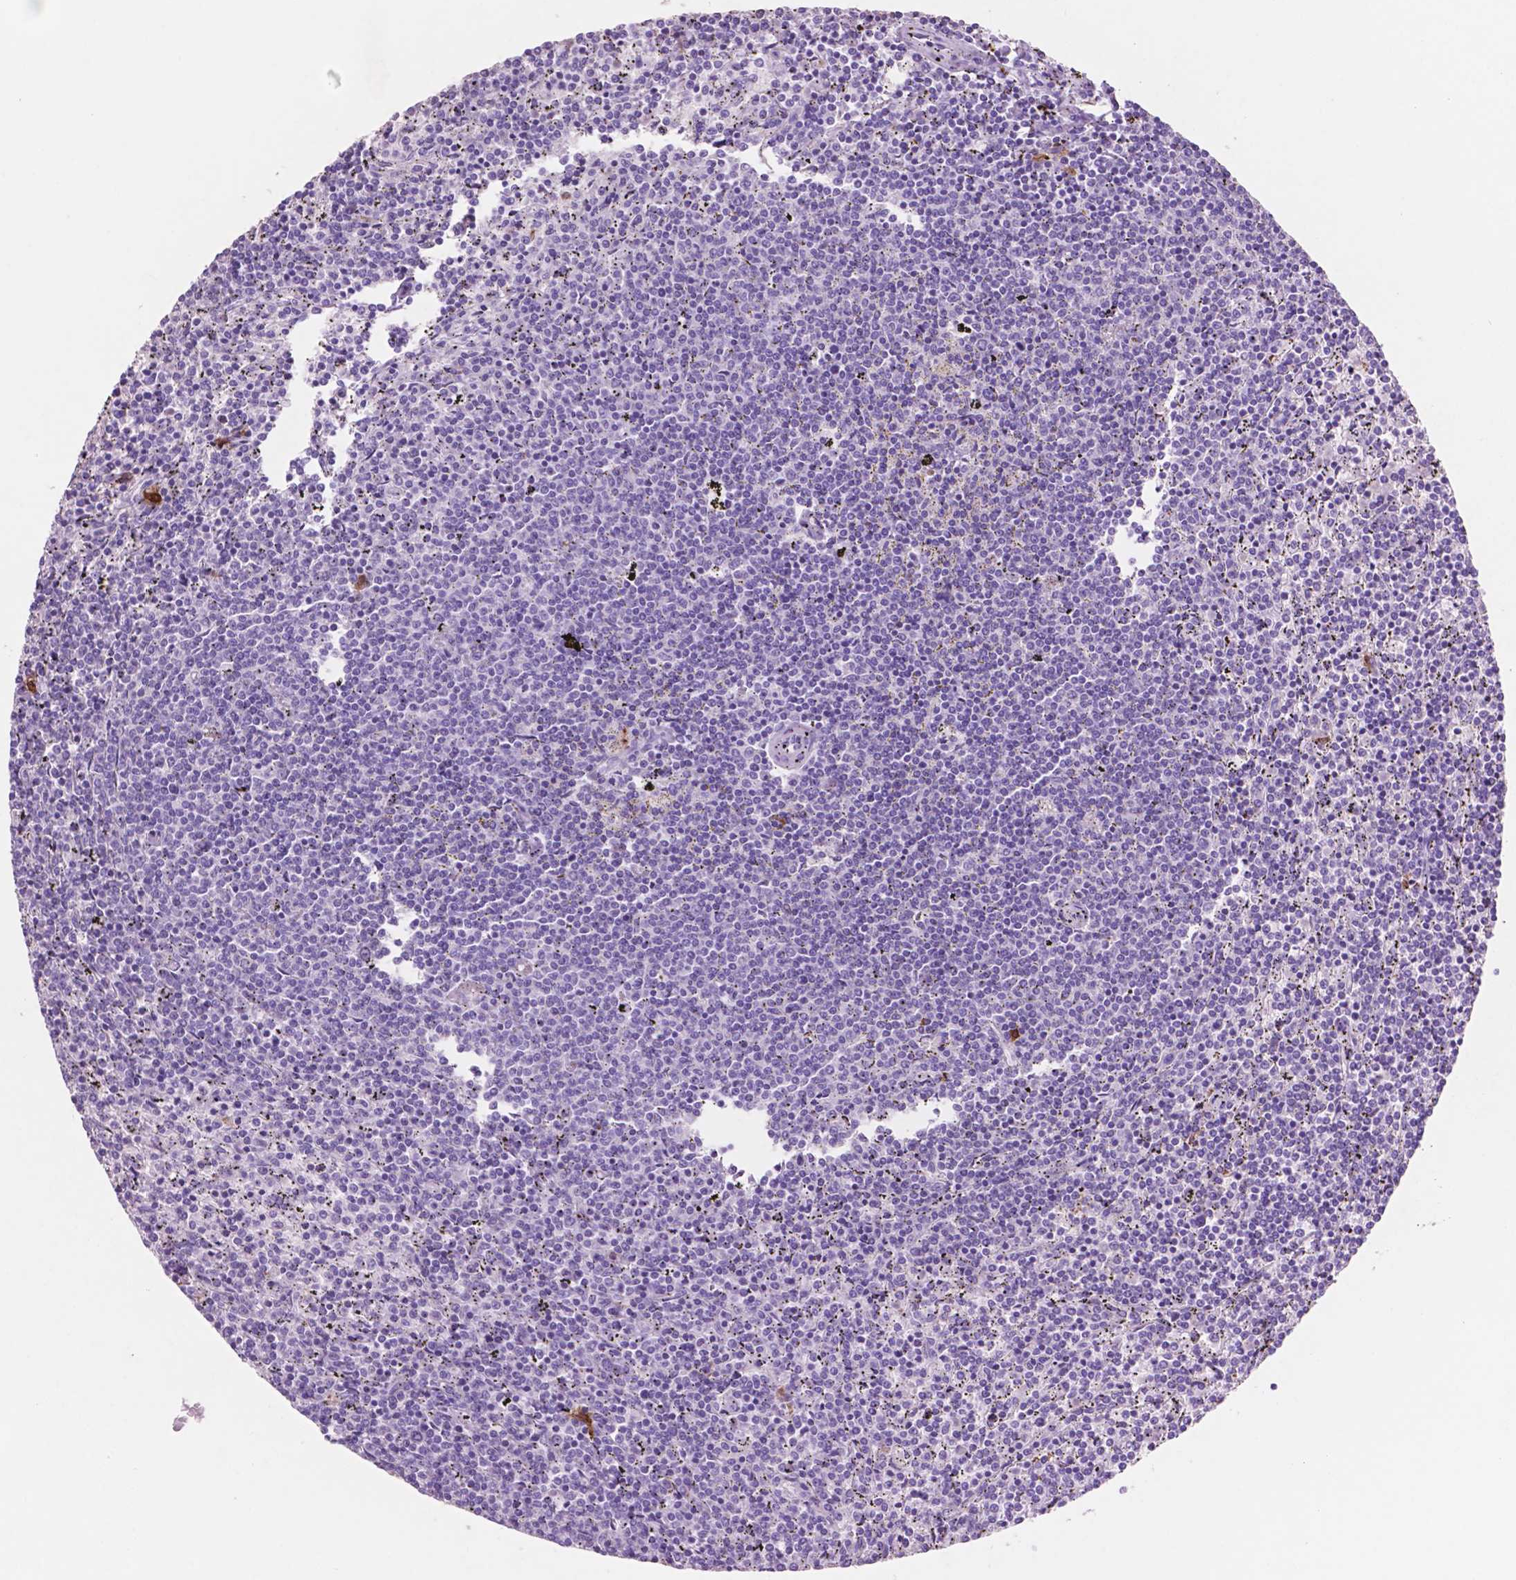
{"staining": {"intensity": "negative", "quantity": "none", "location": "none"}, "tissue": "lymphoma", "cell_type": "Tumor cells", "image_type": "cancer", "snomed": [{"axis": "morphology", "description": "Malignant lymphoma, non-Hodgkin's type, Low grade"}, {"axis": "topography", "description": "Spleen"}], "caption": "DAB immunohistochemical staining of lymphoma displays no significant expression in tumor cells.", "gene": "IDO1", "patient": {"sex": "female", "age": 50}}